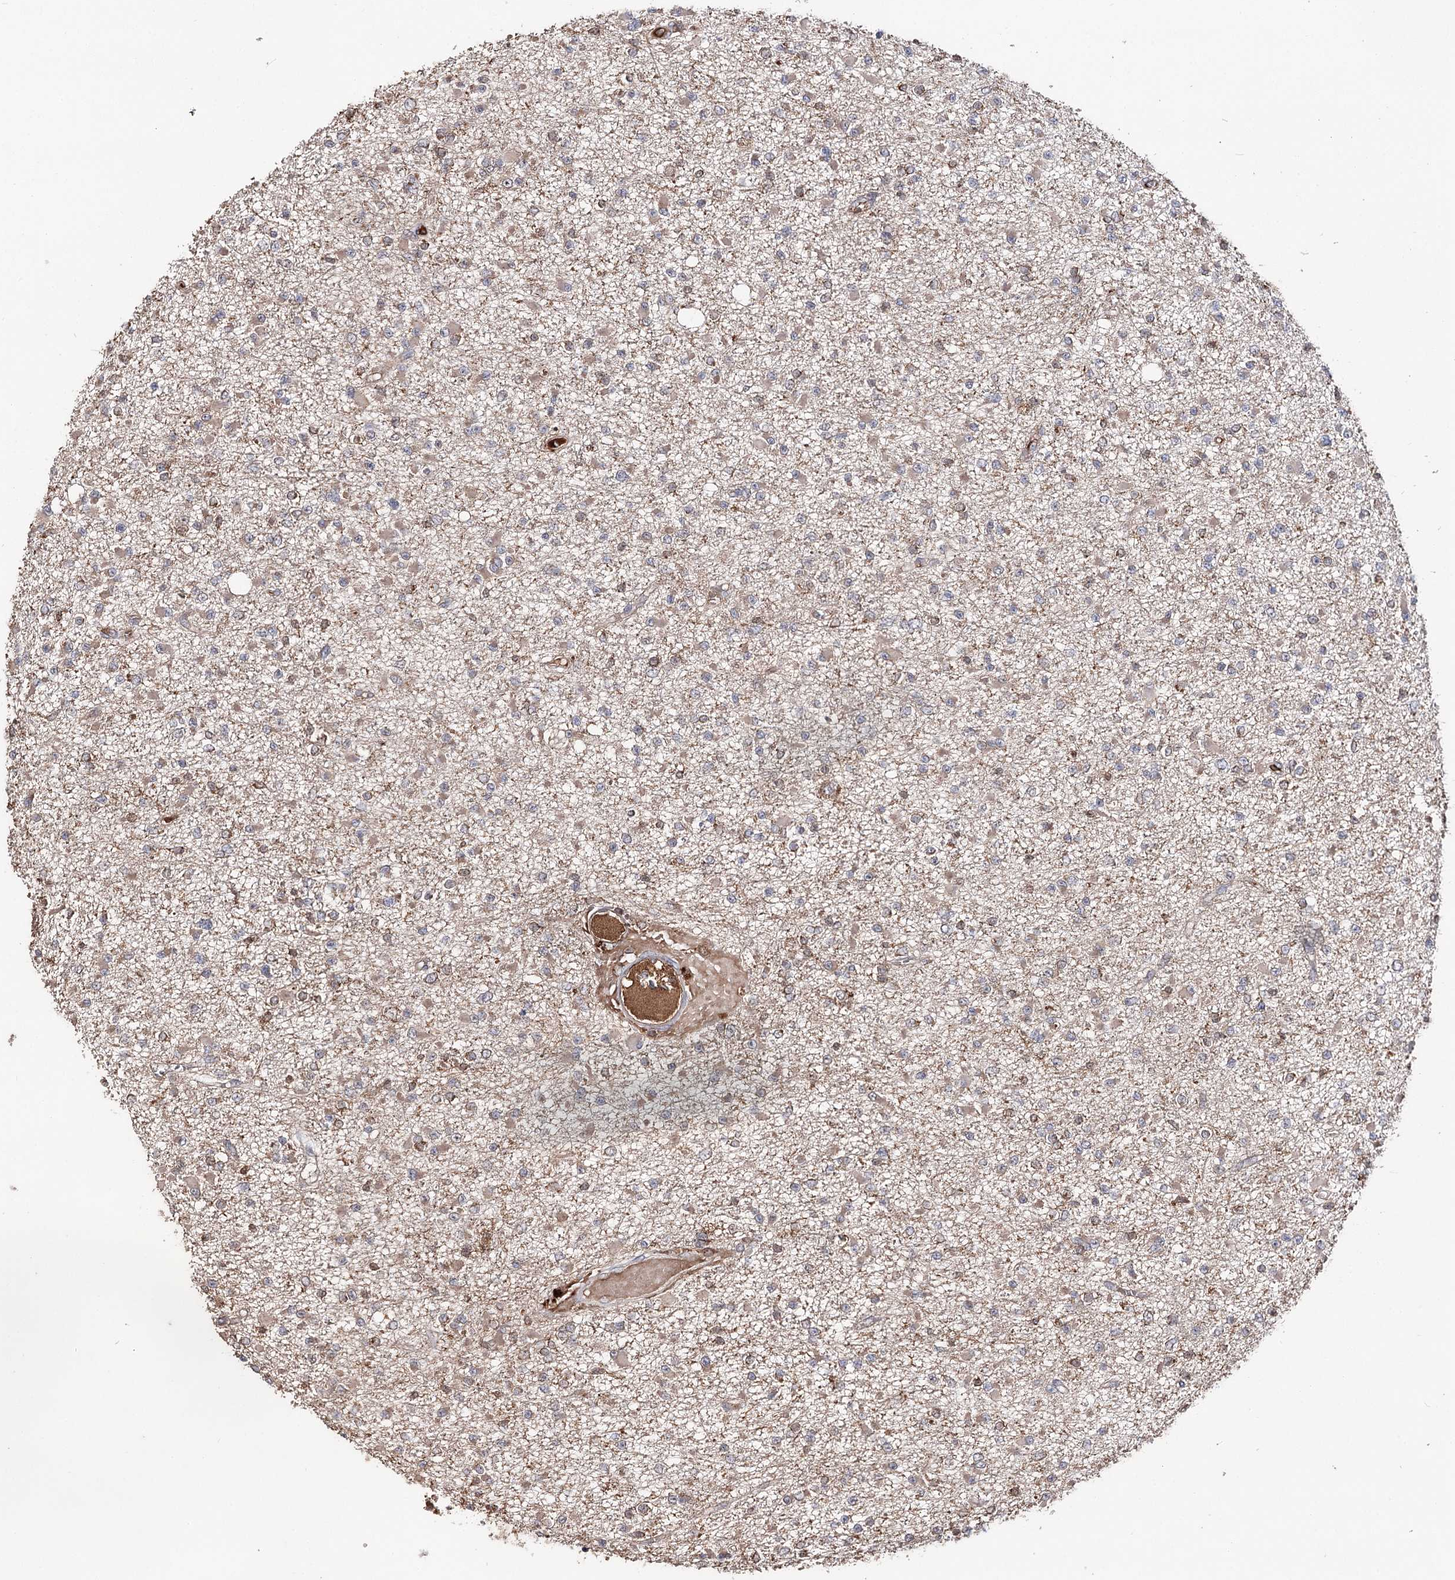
{"staining": {"intensity": "weak", "quantity": "<25%", "location": "cytoplasmic/membranous"}, "tissue": "glioma", "cell_type": "Tumor cells", "image_type": "cancer", "snomed": [{"axis": "morphology", "description": "Glioma, malignant, Low grade"}, {"axis": "topography", "description": "Brain"}], "caption": "The IHC photomicrograph has no significant positivity in tumor cells of low-grade glioma (malignant) tissue.", "gene": "FAM53B", "patient": {"sex": "female", "age": 22}}